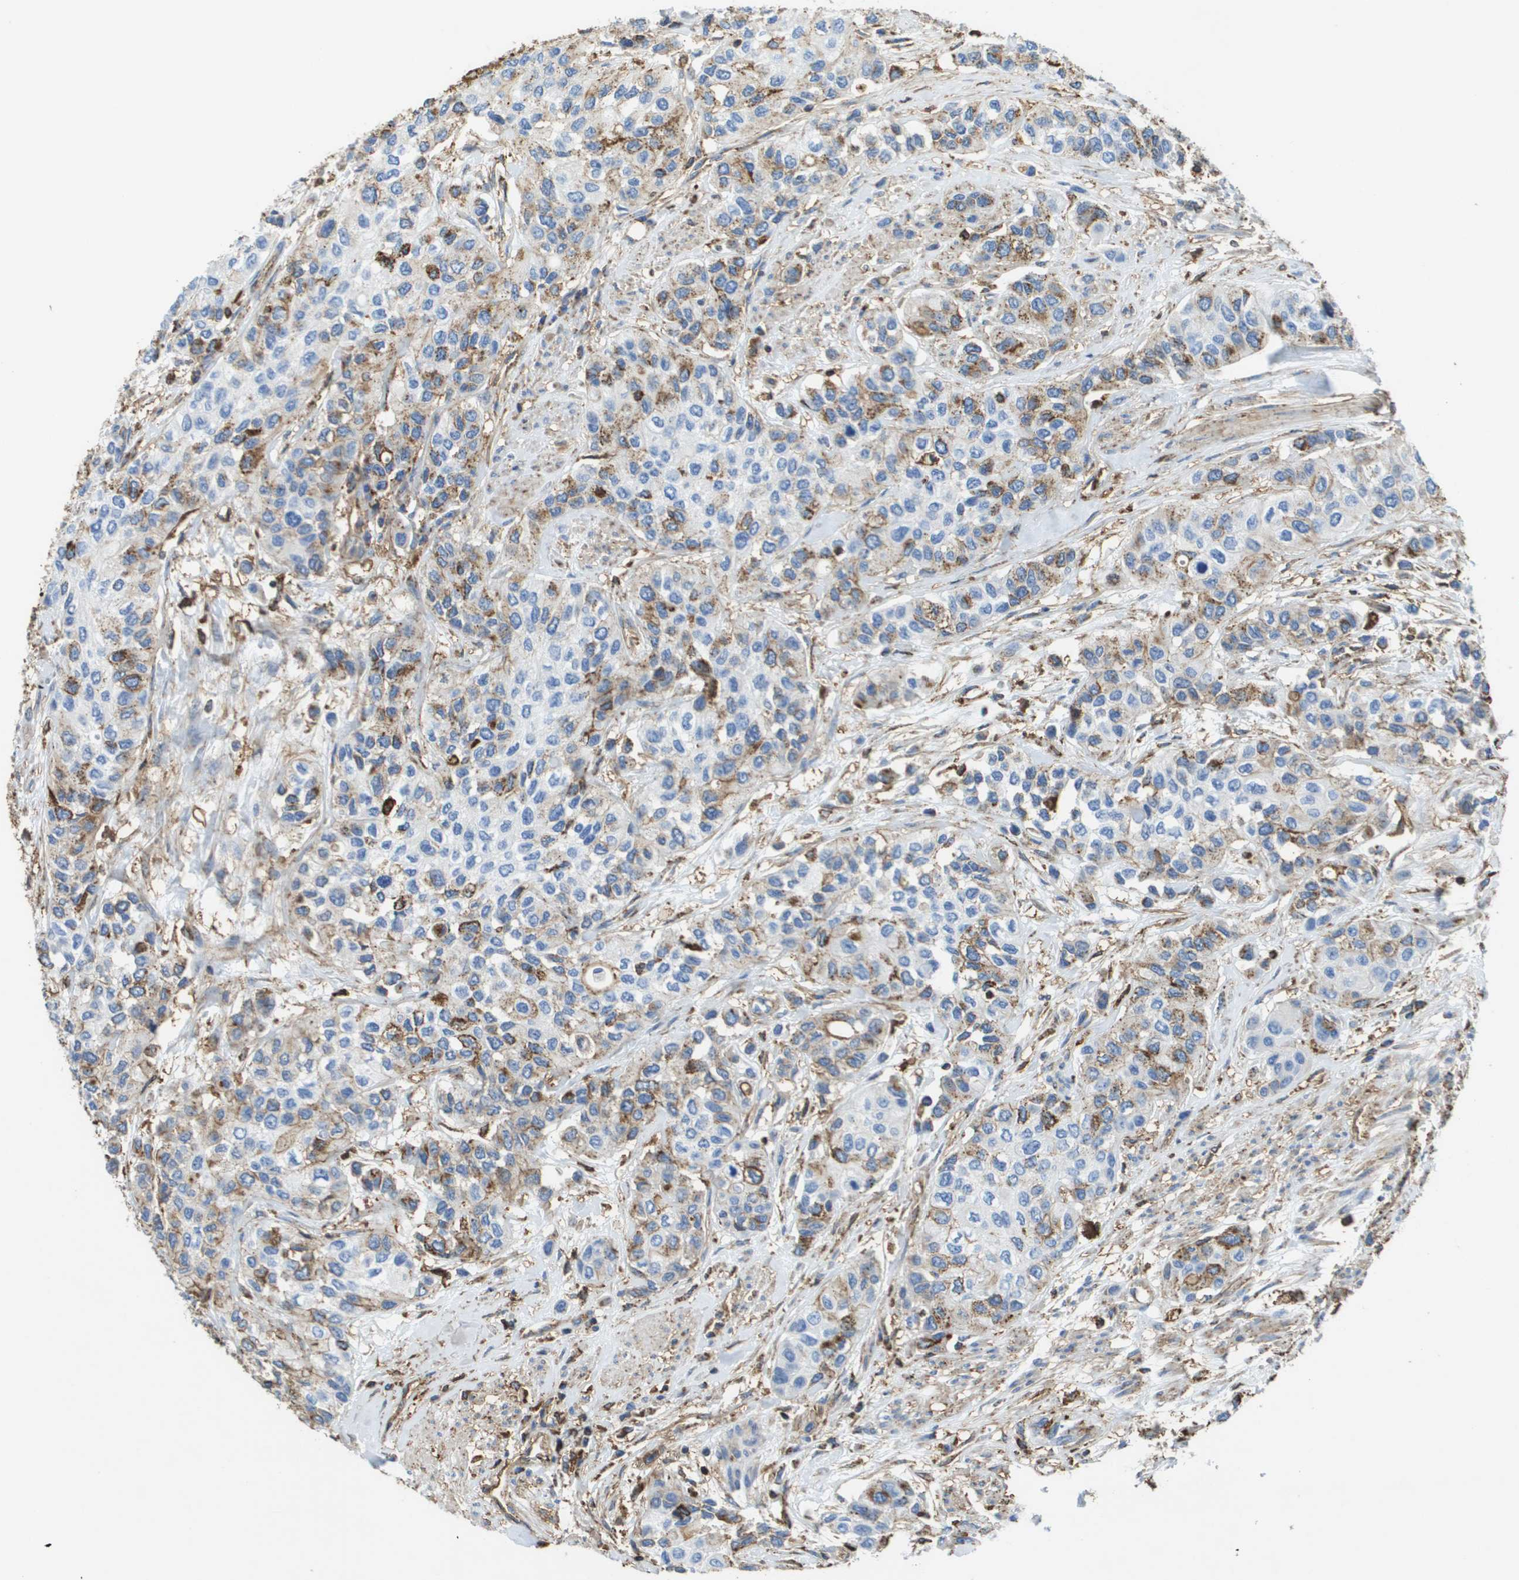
{"staining": {"intensity": "moderate", "quantity": "<25%", "location": "cytoplasmic/membranous"}, "tissue": "urothelial cancer", "cell_type": "Tumor cells", "image_type": "cancer", "snomed": [{"axis": "morphology", "description": "Urothelial carcinoma, High grade"}, {"axis": "topography", "description": "Urinary bladder"}], "caption": "Moderate cytoplasmic/membranous staining for a protein is present in approximately <25% of tumor cells of urothelial cancer using IHC.", "gene": "PASK", "patient": {"sex": "female", "age": 56}}